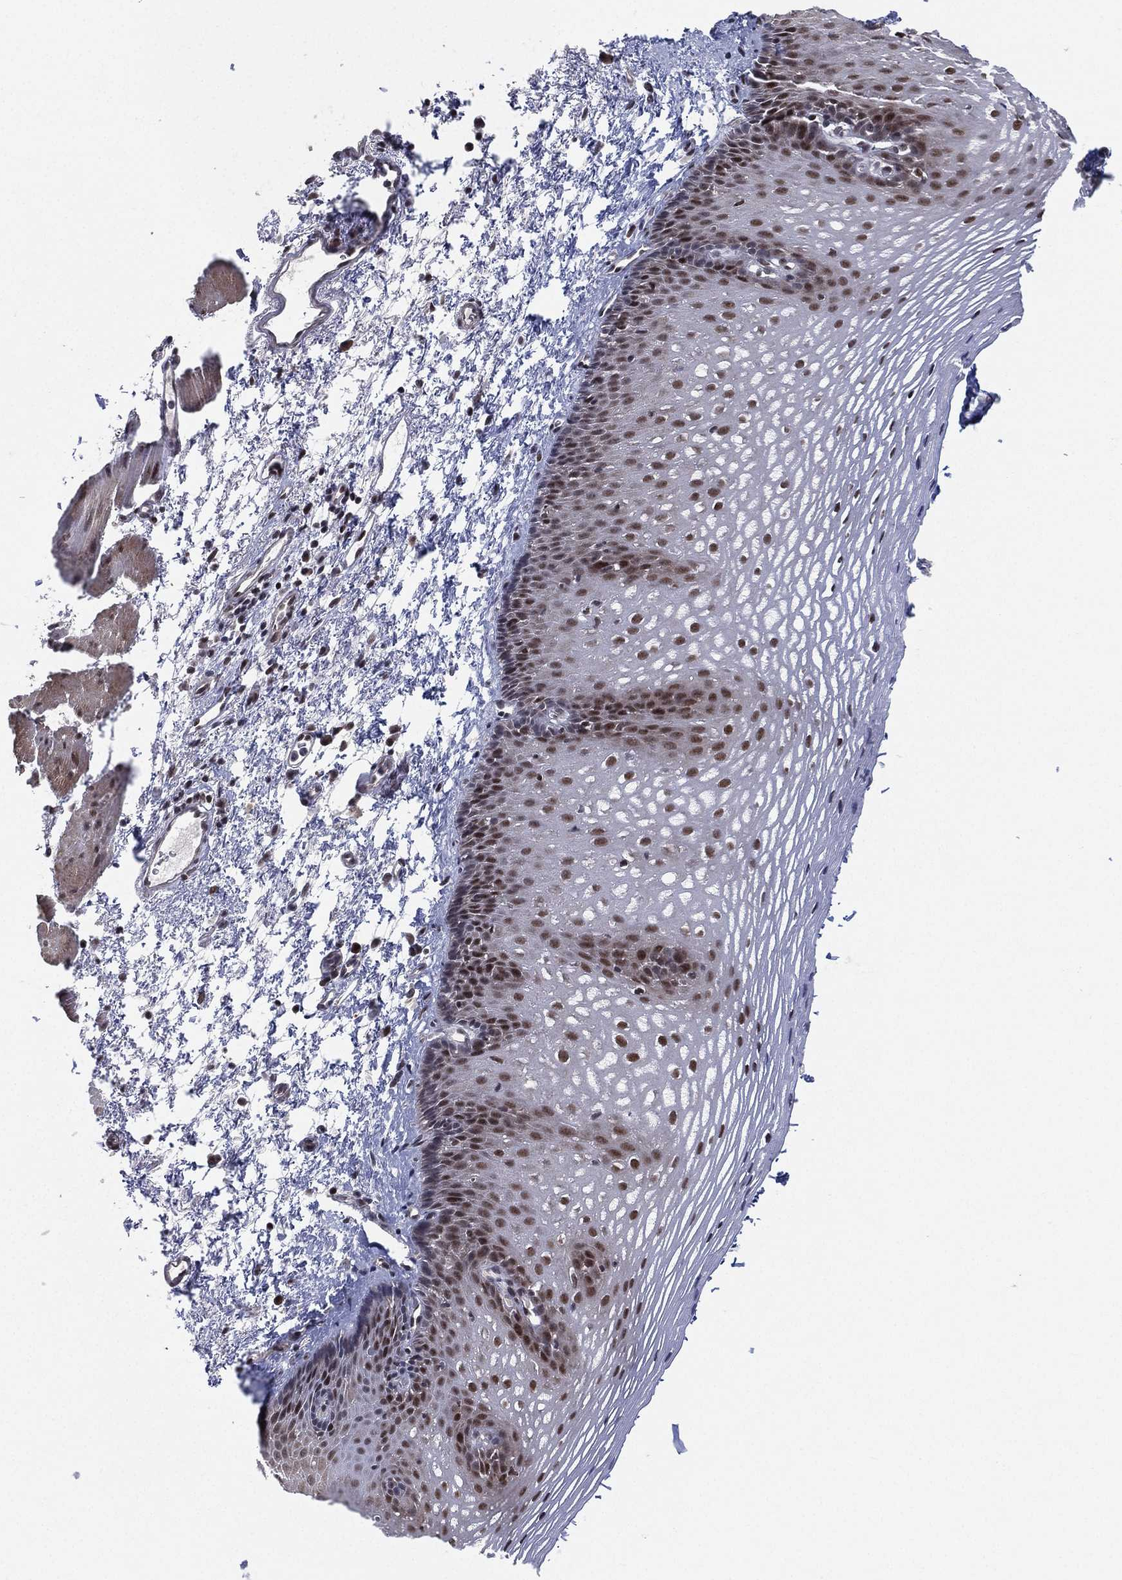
{"staining": {"intensity": "moderate", "quantity": "25%-75%", "location": "nuclear"}, "tissue": "esophagus", "cell_type": "Squamous epithelial cells", "image_type": "normal", "snomed": [{"axis": "morphology", "description": "Normal tissue, NOS"}, {"axis": "topography", "description": "Esophagus"}], "caption": "Immunohistochemistry micrograph of normal esophagus: esophagus stained using immunohistochemistry displays medium levels of moderate protein expression localized specifically in the nuclear of squamous epithelial cells, appearing as a nuclear brown color.", "gene": "DGCR8", "patient": {"sex": "male", "age": 76}}